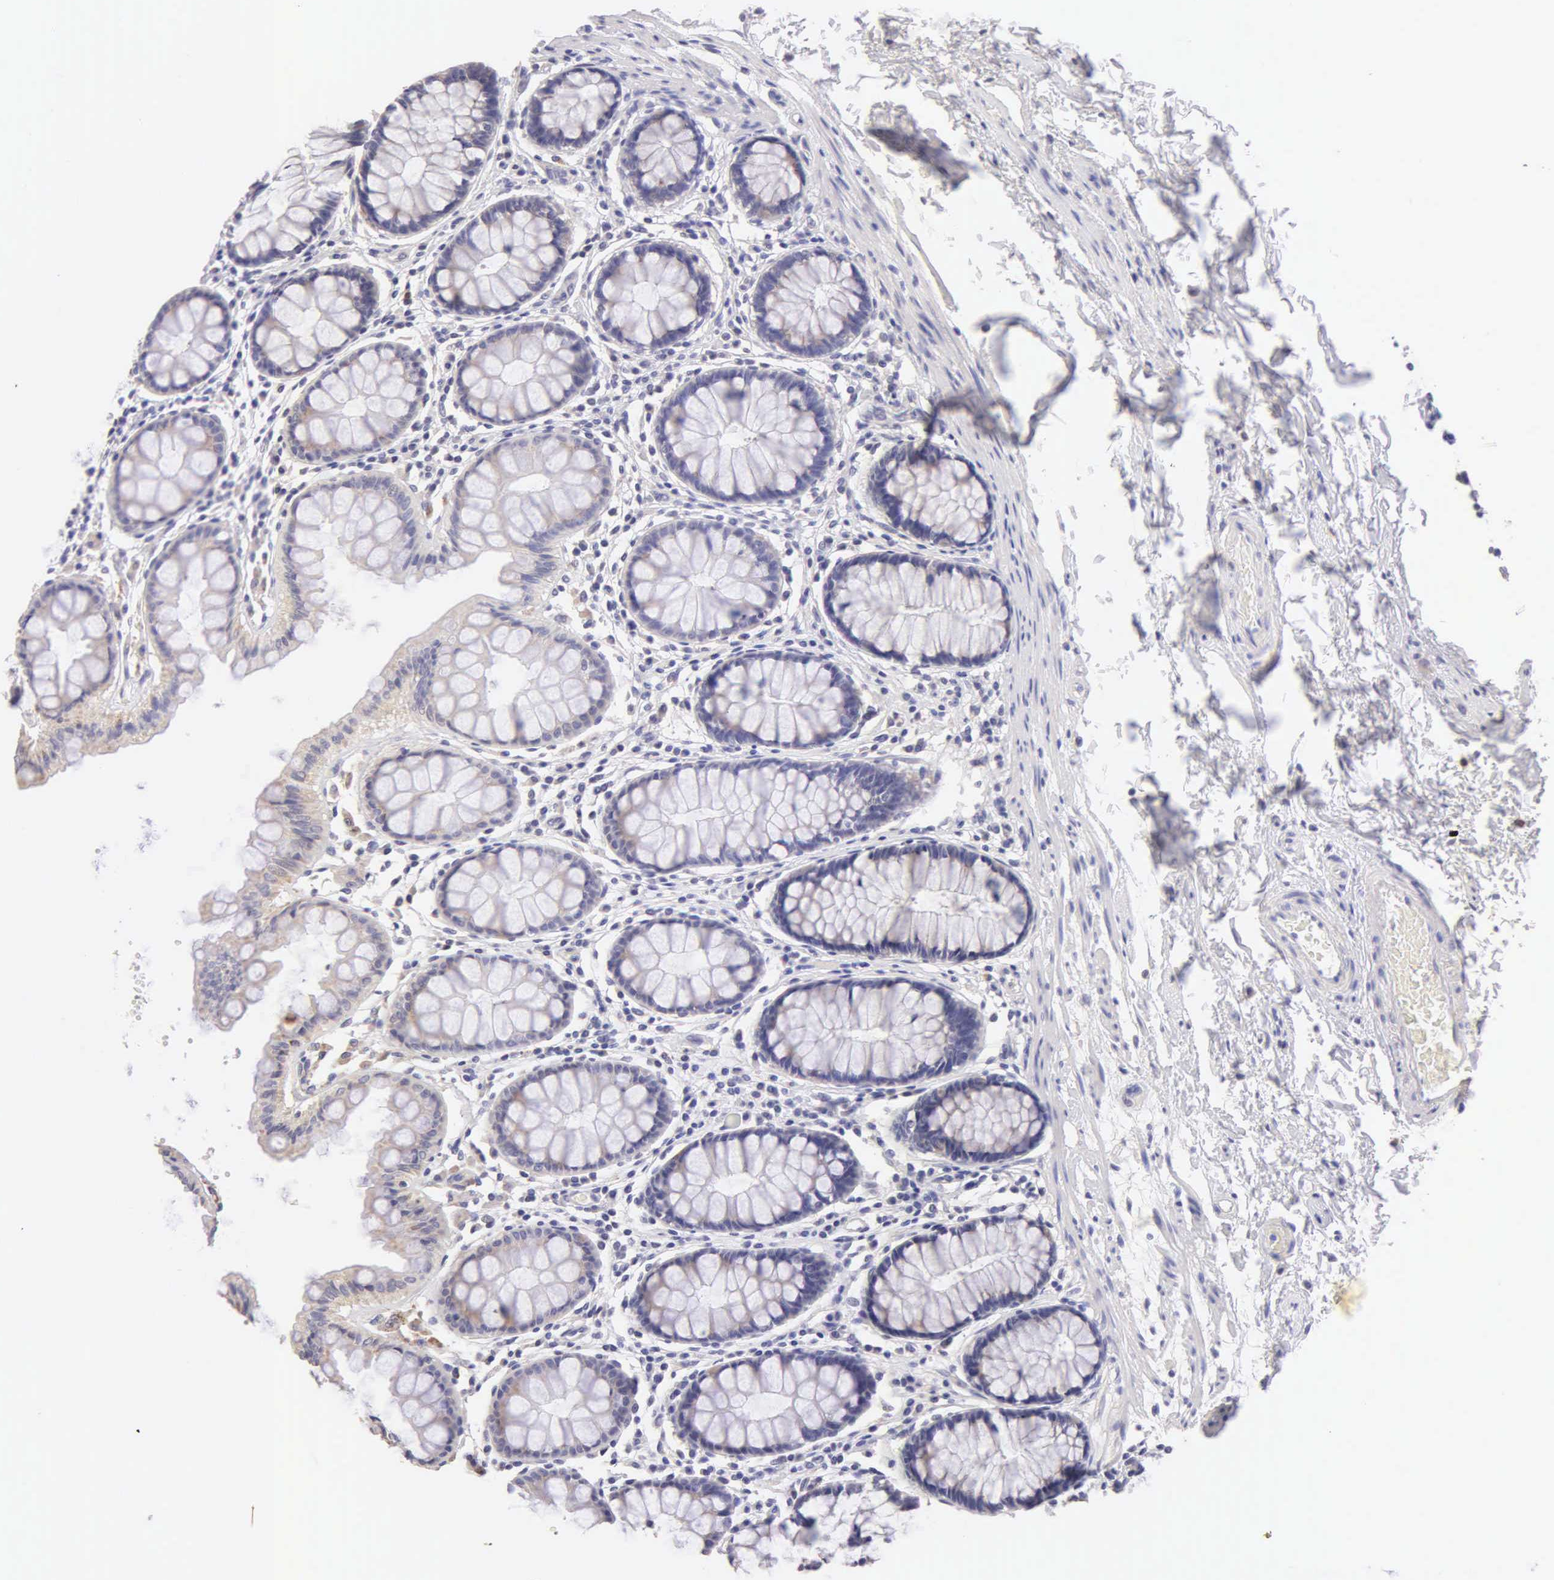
{"staining": {"intensity": "weak", "quantity": "<25%", "location": "cytoplasmic/membranous"}, "tissue": "rectum", "cell_type": "Glandular cells", "image_type": "normal", "snomed": [{"axis": "morphology", "description": "Normal tissue, NOS"}, {"axis": "topography", "description": "Rectum"}], "caption": "DAB immunohistochemical staining of benign rectum exhibits no significant positivity in glandular cells. (Stains: DAB immunohistochemistry with hematoxylin counter stain, Microscopy: brightfield microscopy at high magnification).", "gene": "ESR1", "patient": {"sex": "male", "age": 77}}